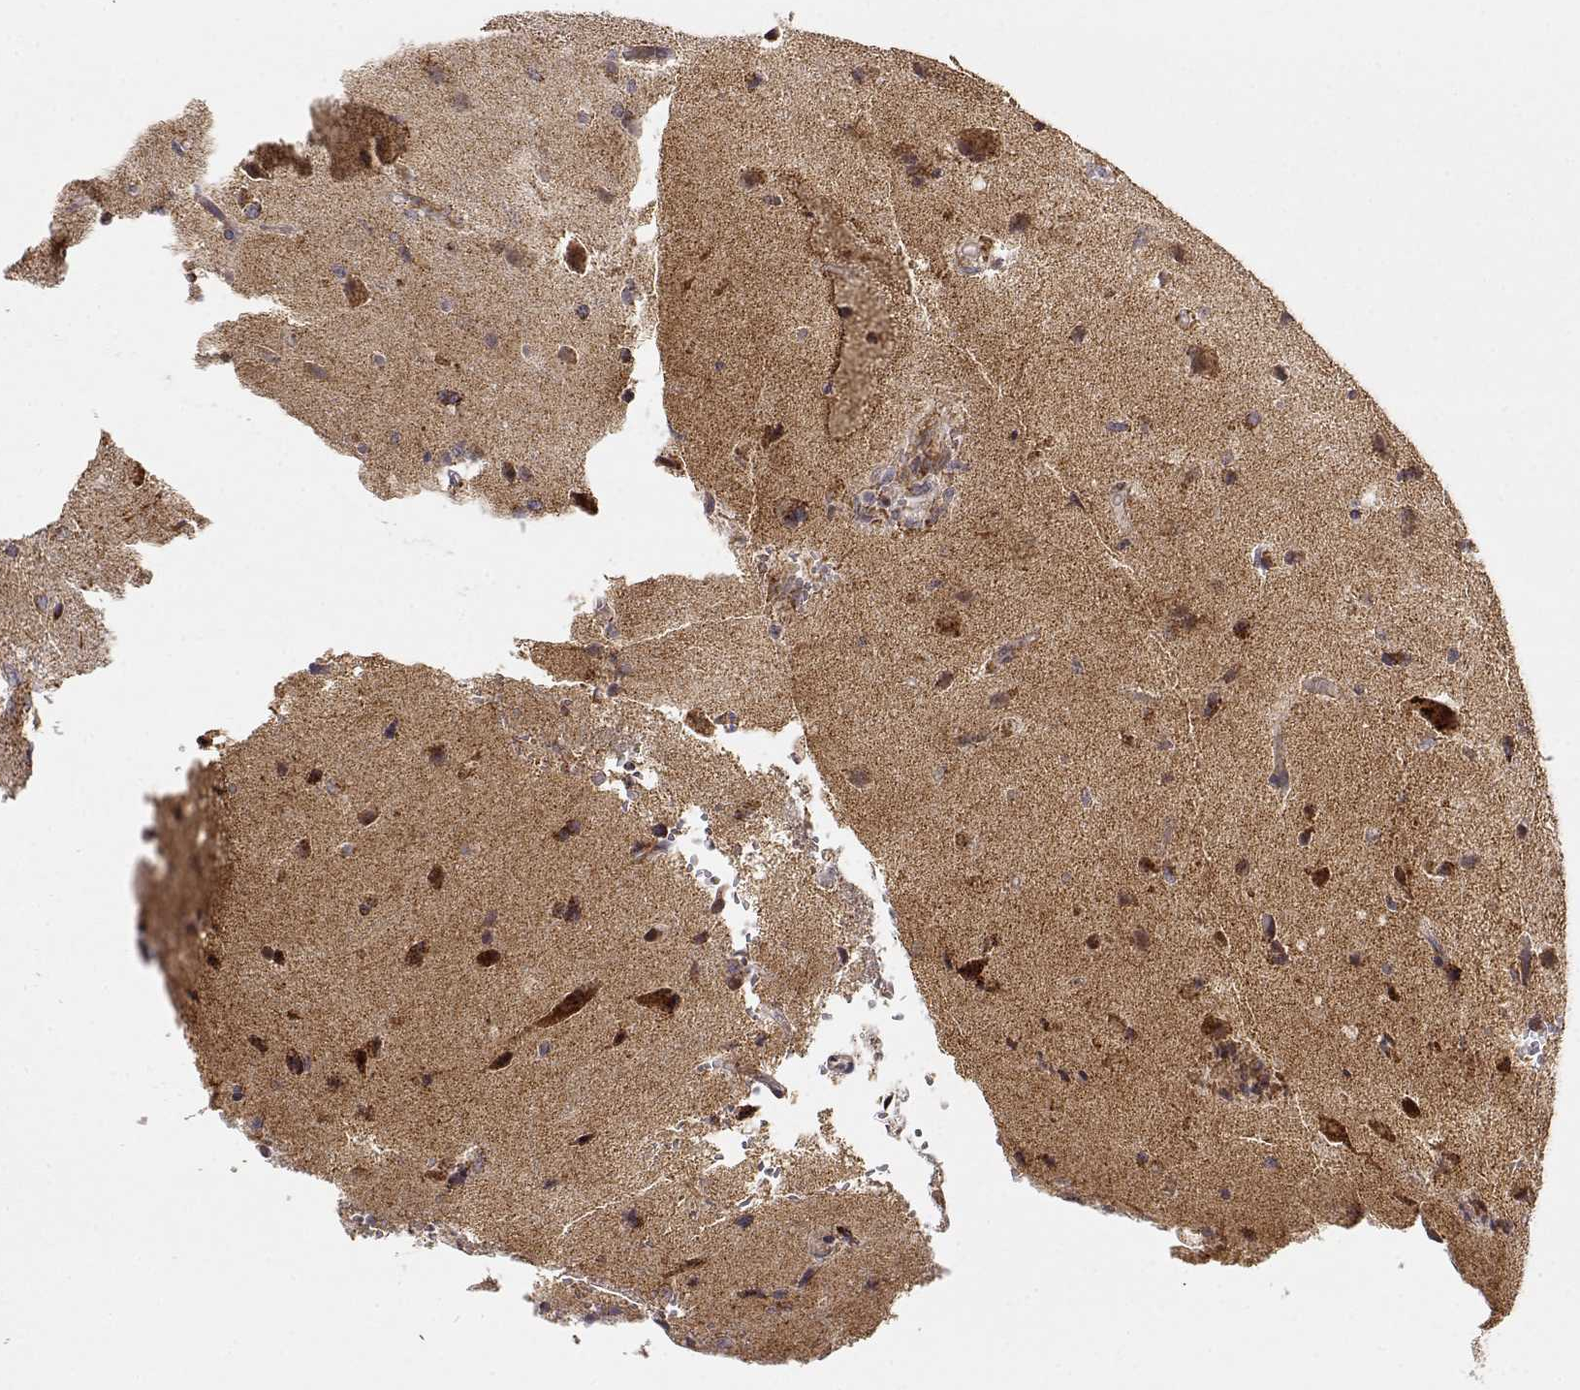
{"staining": {"intensity": "weak", "quantity": ">75%", "location": "cytoplasmic/membranous"}, "tissue": "glioma", "cell_type": "Tumor cells", "image_type": "cancer", "snomed": [{"axis": "morphology", "description": "Glioma, malignant, High grade"}, {"axis": "topography", "description": "Brain"}], "caption": "A photomicrograph showing weak cytoplasmic/membranous positivity in about >75% of tumor cells in high-grade glioma (malignant), as visualized by brown immunohistochemical staining.", "gene": "EXOG", "patient": {"sex": "male", "age": 68}}